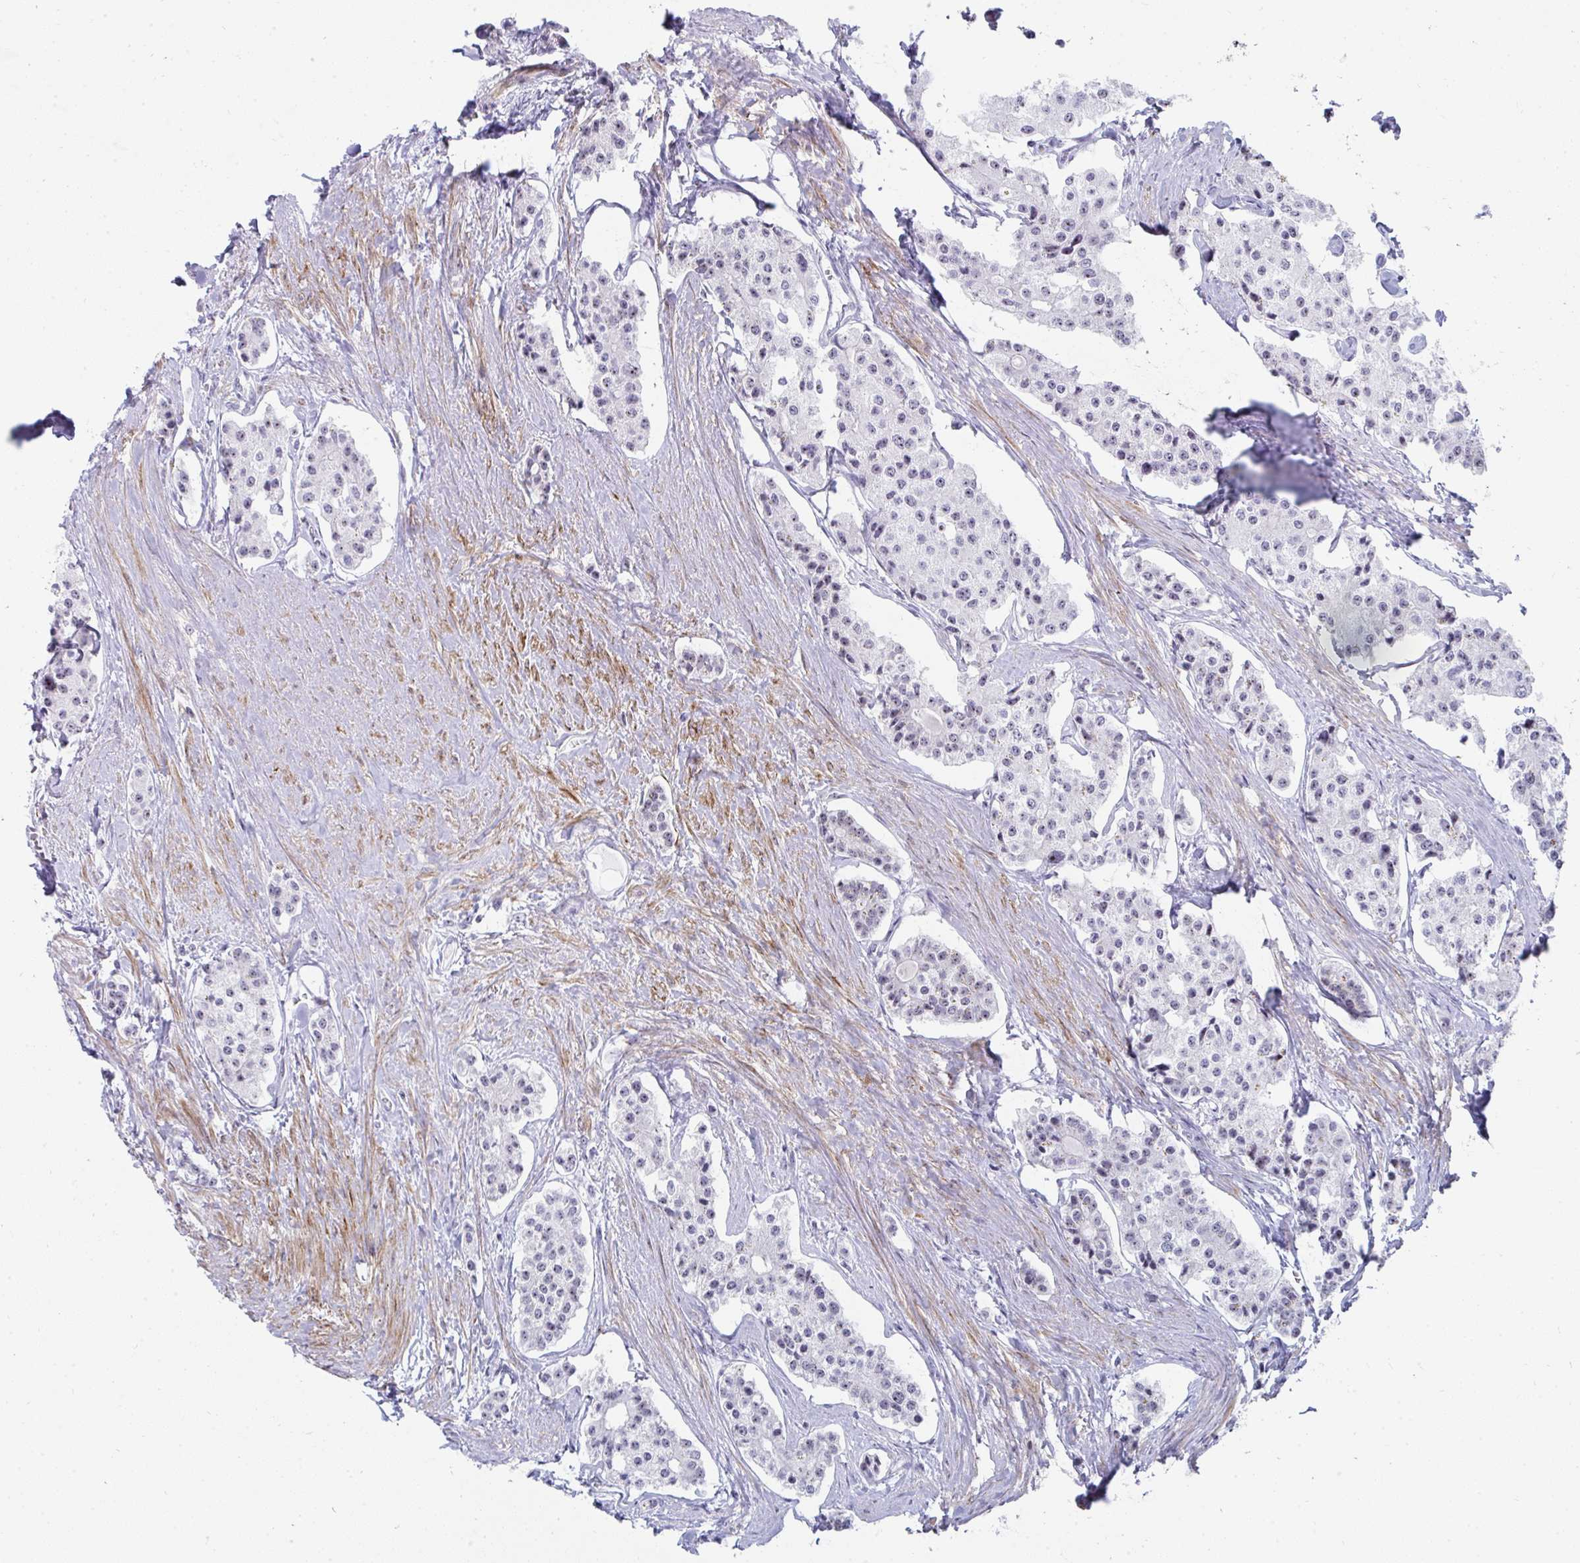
{"staining": {"intensity": "weak", "quantity": "<25%", "location": "nuclear"}, "tissue": "carcinoid", "cell_type": "Tumor cells", "image_type": "cancer", "snomed": [{"axis": "morphology", "description": "Carcinoid, malignant, NOS"}, {"axis": "topography", "description": "Small intestine"}], "caption": "Micrograph shows no significant protein expression in tumor cells of carcinoid. (Stains: DAB (3,3'-diaminobenzidine) immunohistochemistry with hematoxylin counter stain, Microscopy: brightfield microscopy at high magnification).", "gene": "NOP10", "patient": {"sex": "female", "age": 65}}